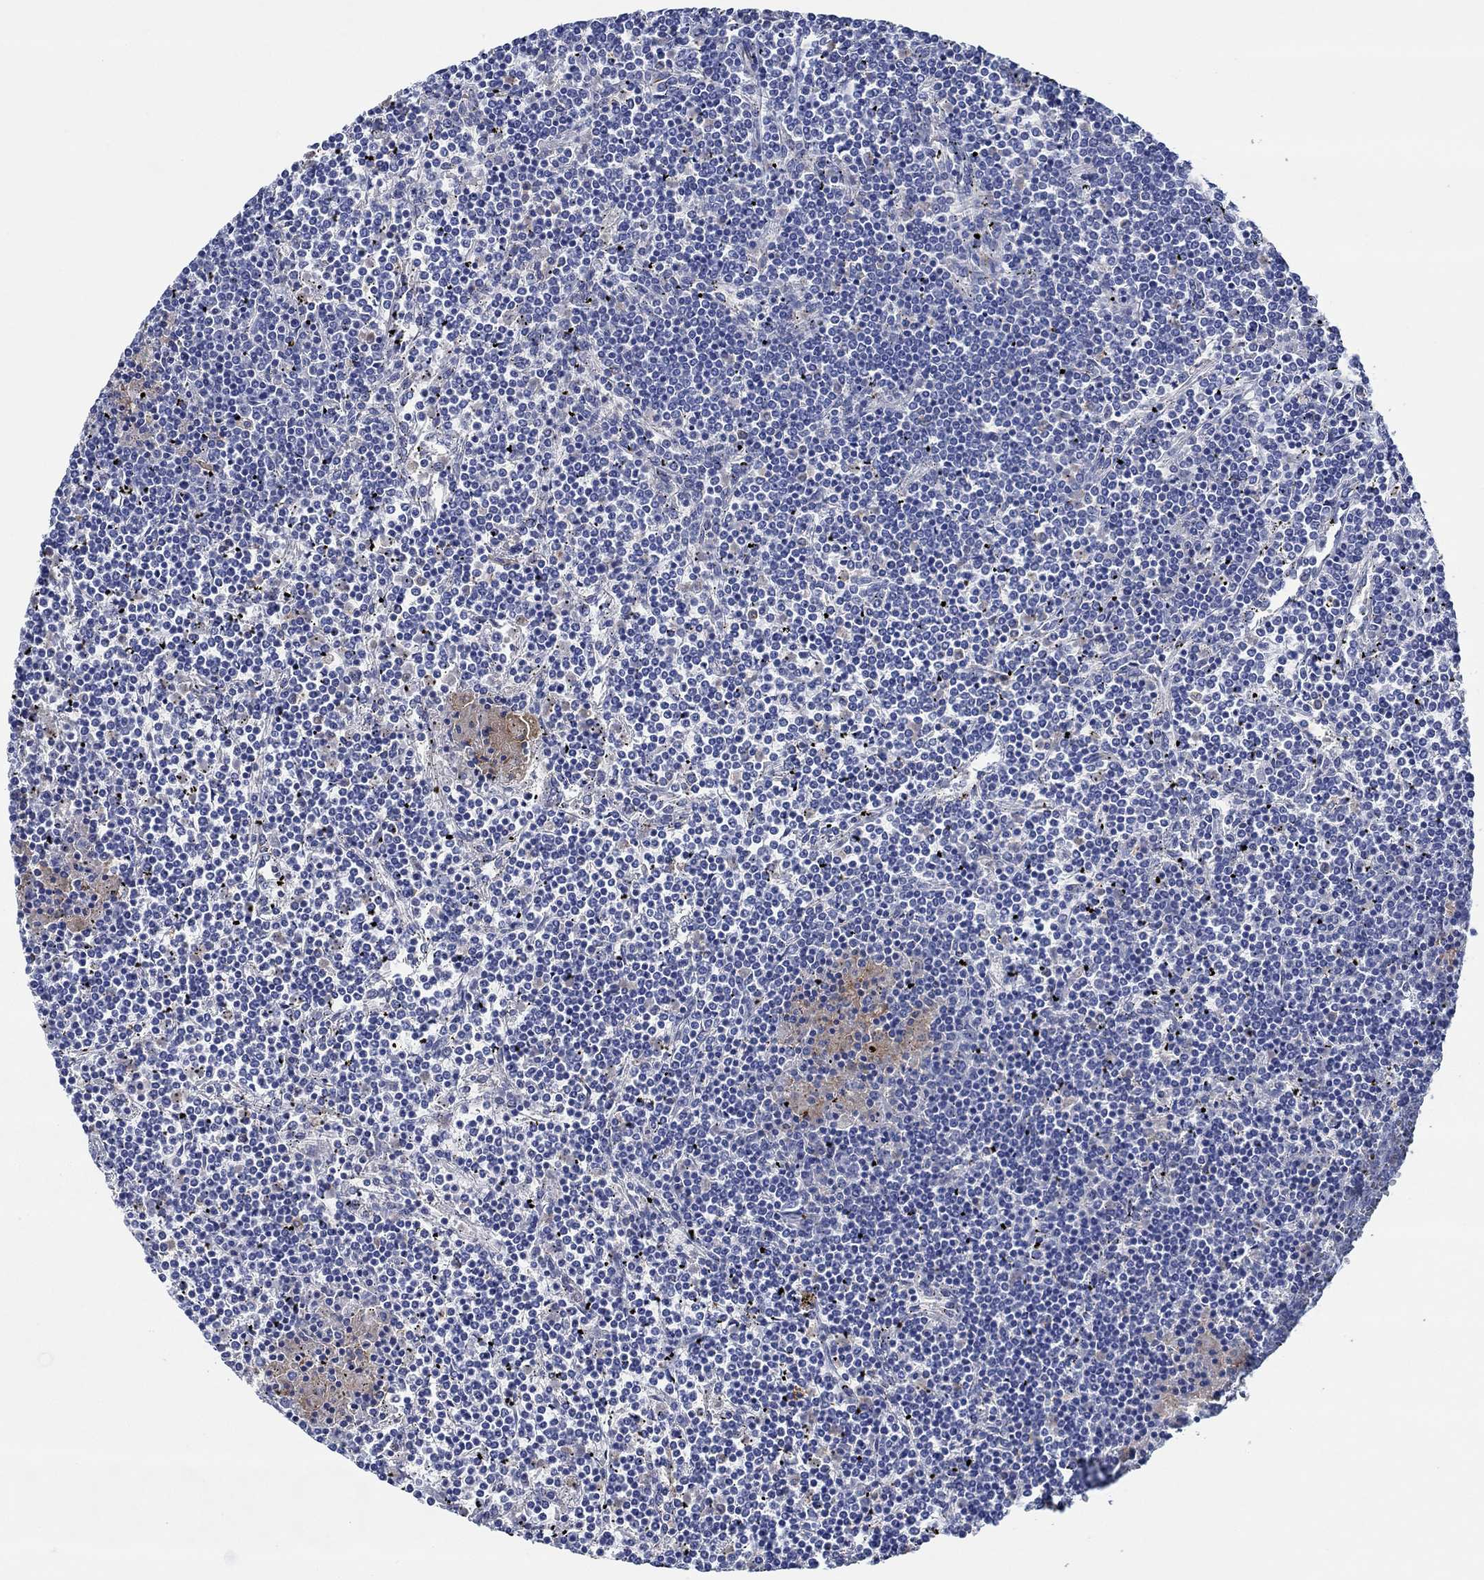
{"staining": {"intensity": "negative", "quantity": "none", "location": "none"}, "tissue": "lymphoma", "cell_type": "Tumor cells", "image_type": "cancer", "snomed": [{"axis": "morphology", "description": "Malignant lymphoma, non-Hodgkin's type, Low grade"}, {"axis": "topography", "description": "Spleen"}], "caption": "Immunohistochemistry histopathology image of neoplastic tissue: human lymphoma stained with DAB (3,3'-diaminobenzidine) demonstrates no significant protein positivity in tumor cells. Nuclei are stained in blue.", "gene": "CPM", "patient": {"sex": "female", "age": 19}}